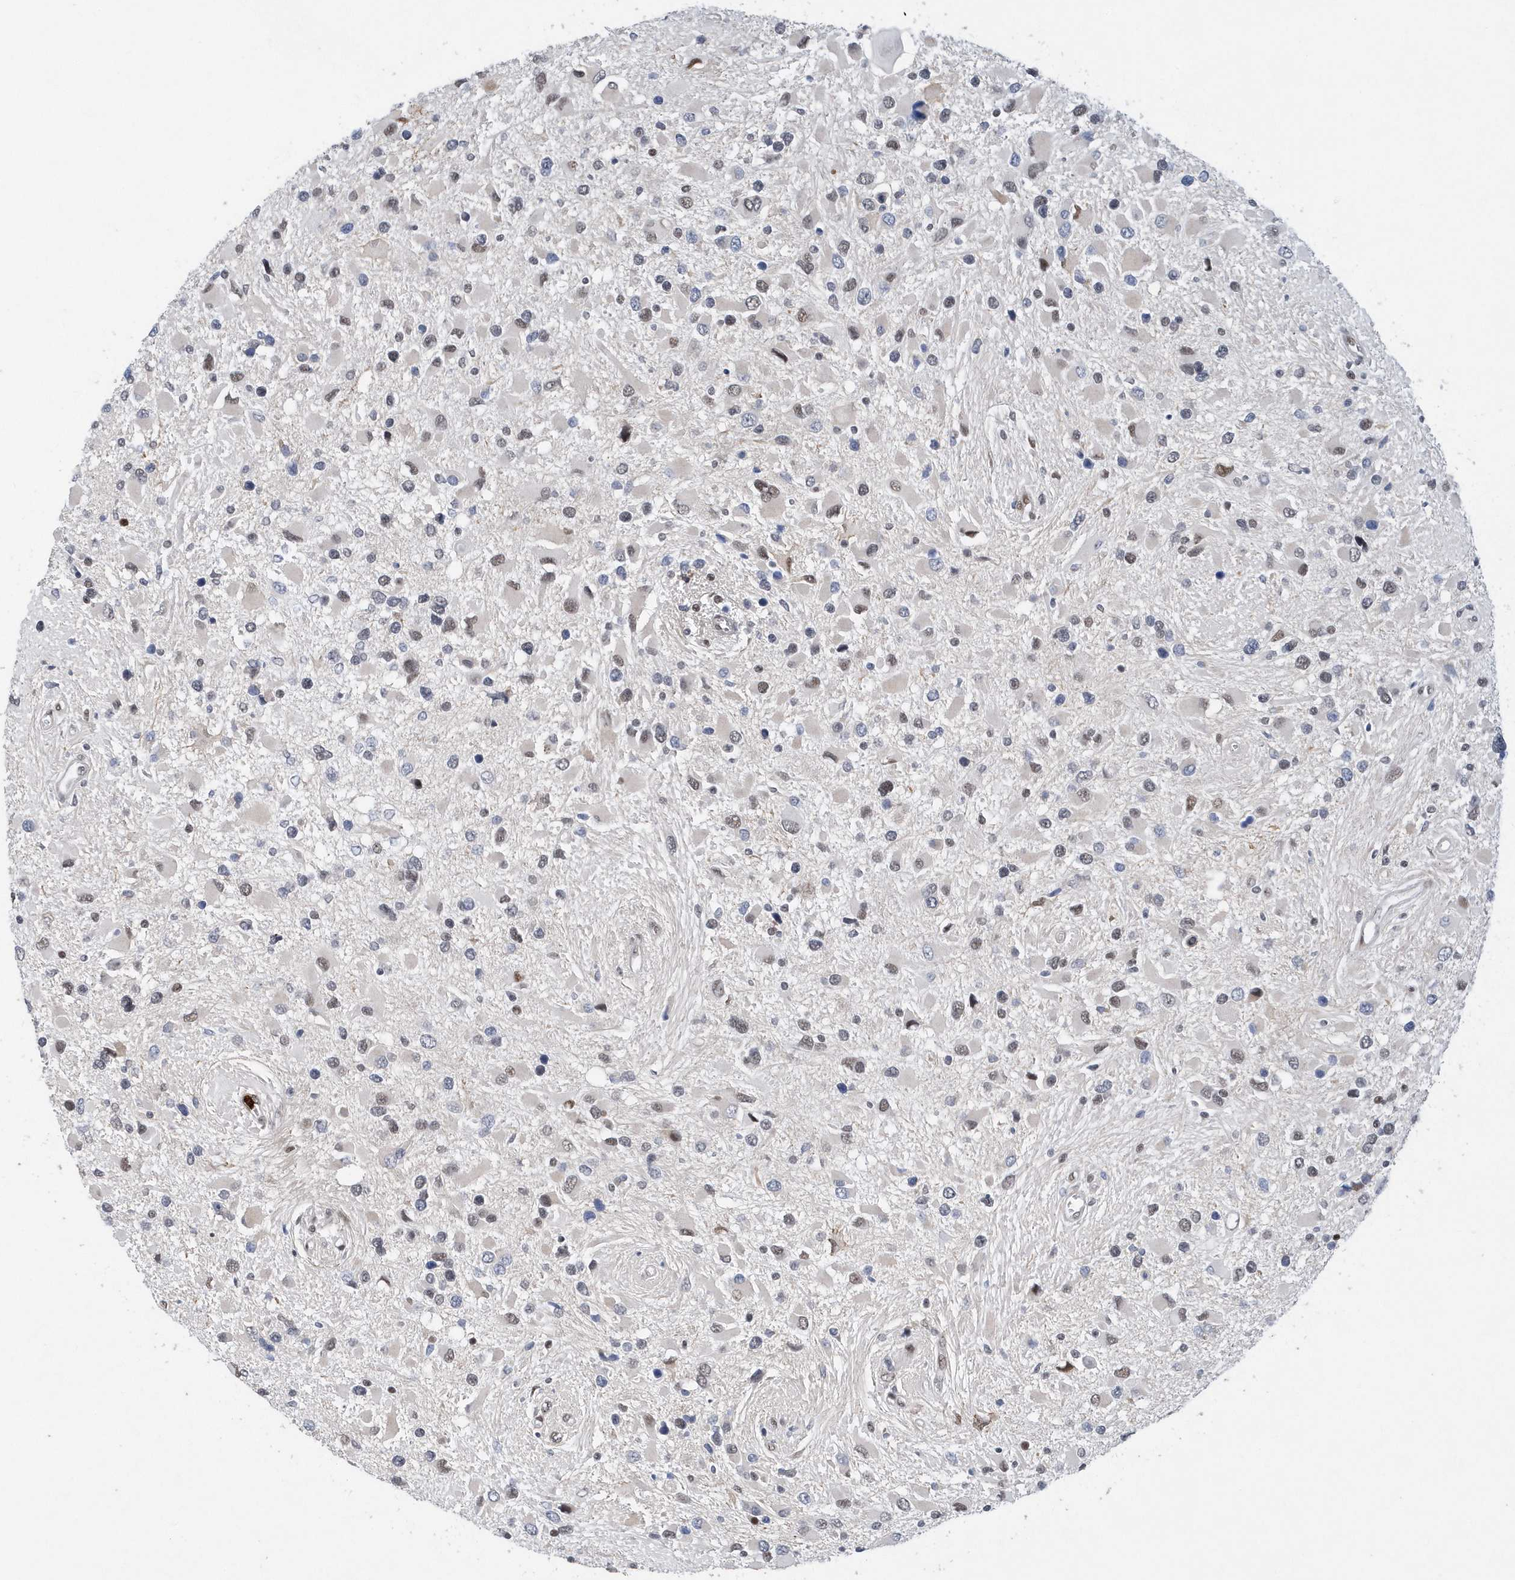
{"staining": {"intensity": "weak", "quantity": "25%-75%", "location": "nuclear"}, "tissue": "glioma", "cell_type": "Tumor cells", "image_type": "cancer", "snomed": [{"axis": "morphology", "description": "Glioma, malignant, High grade"}, {"axis": "topography", "description": "Brain"}], "caption": "Malignant glioma (high-grade) stained for a protein (brown) exhibits weak nuclear positive staining in about 25%-75% of tumor cells.", "gene": "RPP30", "patient": {"sex": "male", "age": 53}}